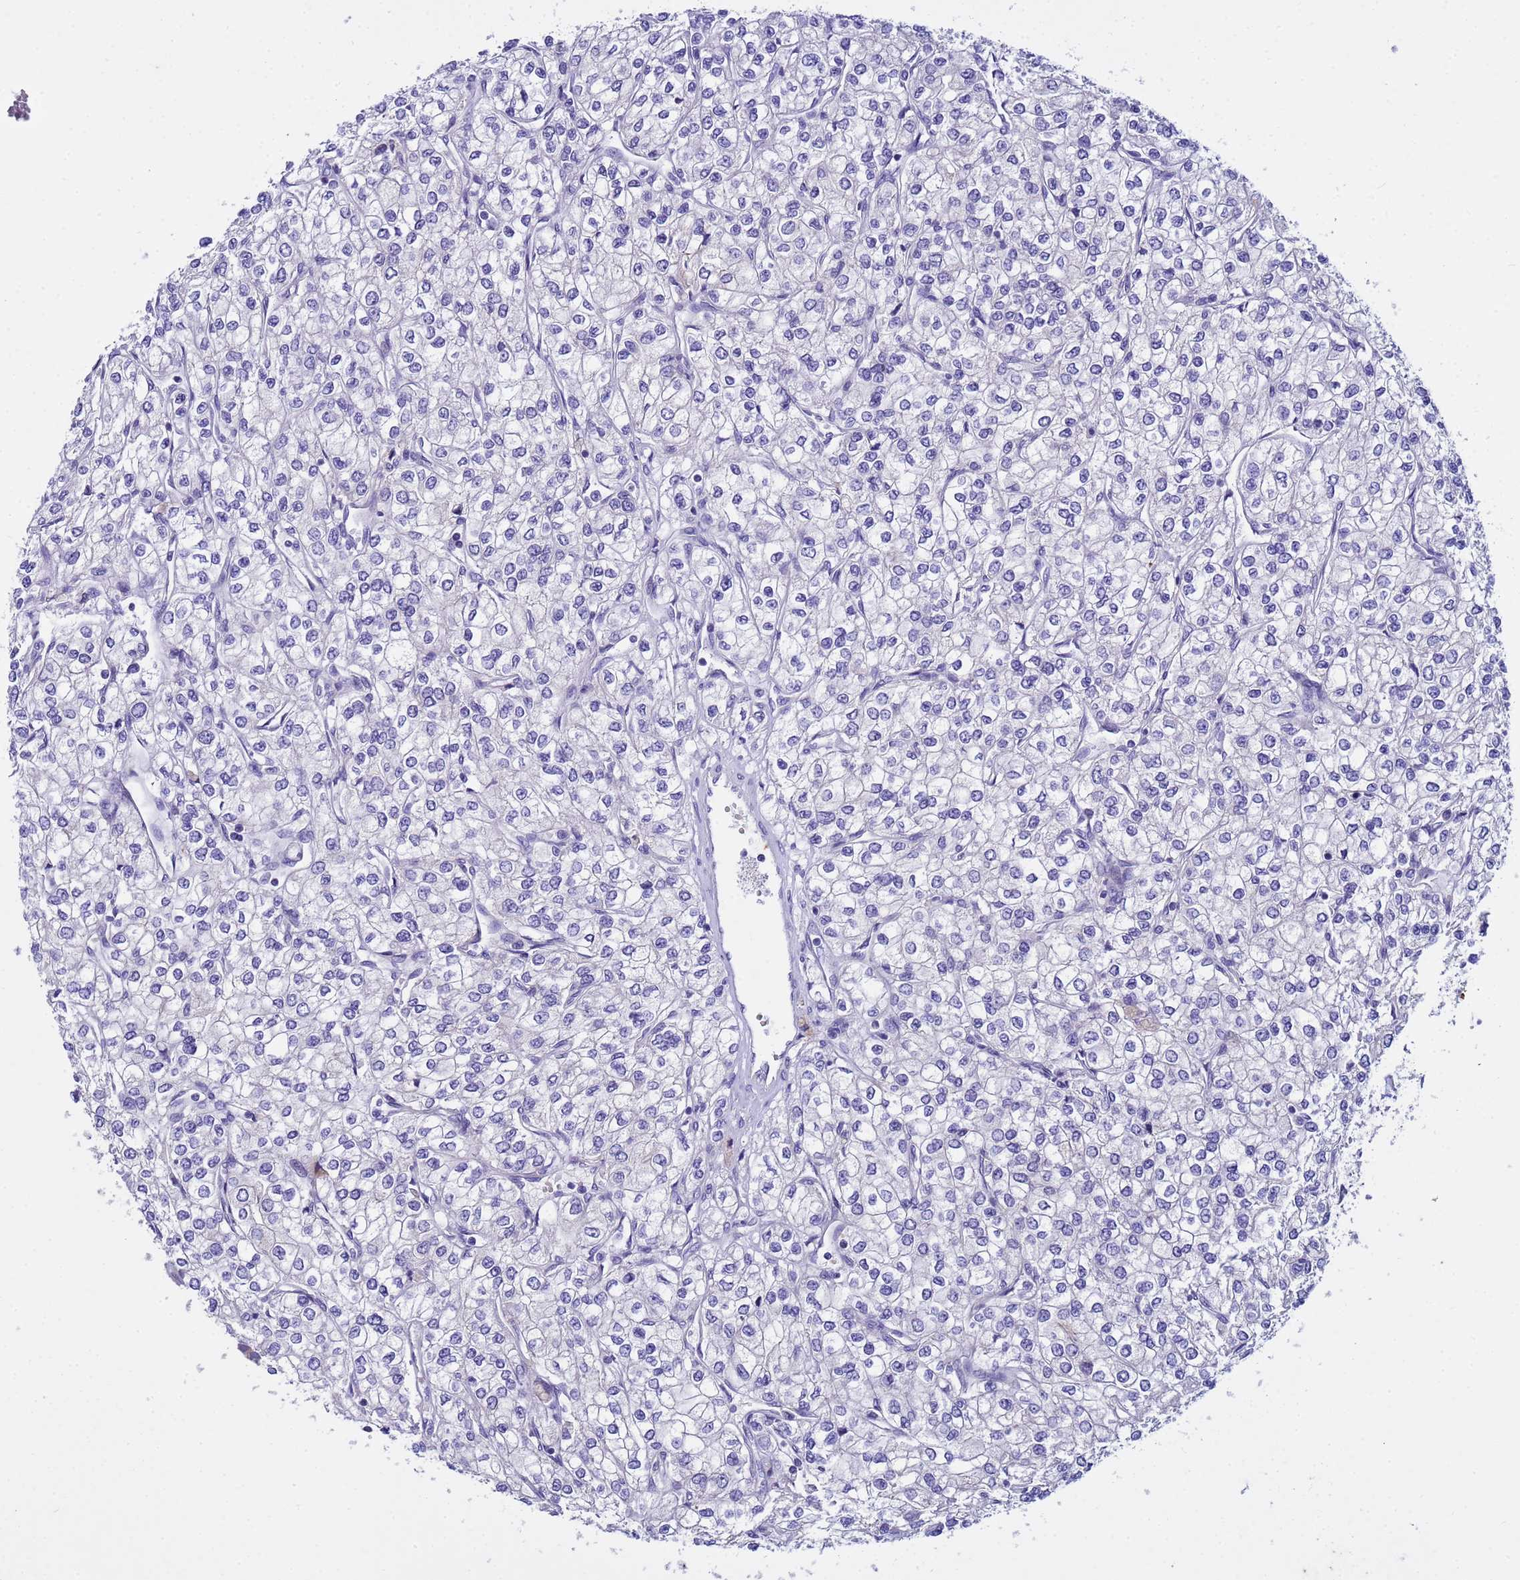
{"staining": {"intensity": "negative", "quantity": "none", "location": "none"}, "tissue": "renal cancer", "cell_type": "Tumor cells", "image_type": "cancer", "snomed": [{"axis": "morphology", "description": "Adenocarcinoma, NOS"}, {"axis": "topography", "description": "Kidney"}], "caption": "Micrograph shows no significant protein staining in tumor cells of renal cancer. (DAB (3,3'-diaminobenzidine) immunohistochemistry visualized using brightfield microscopy, high magnification).", "gene": "IGSF11", "patient": {"sex": "male", "age": 80}}